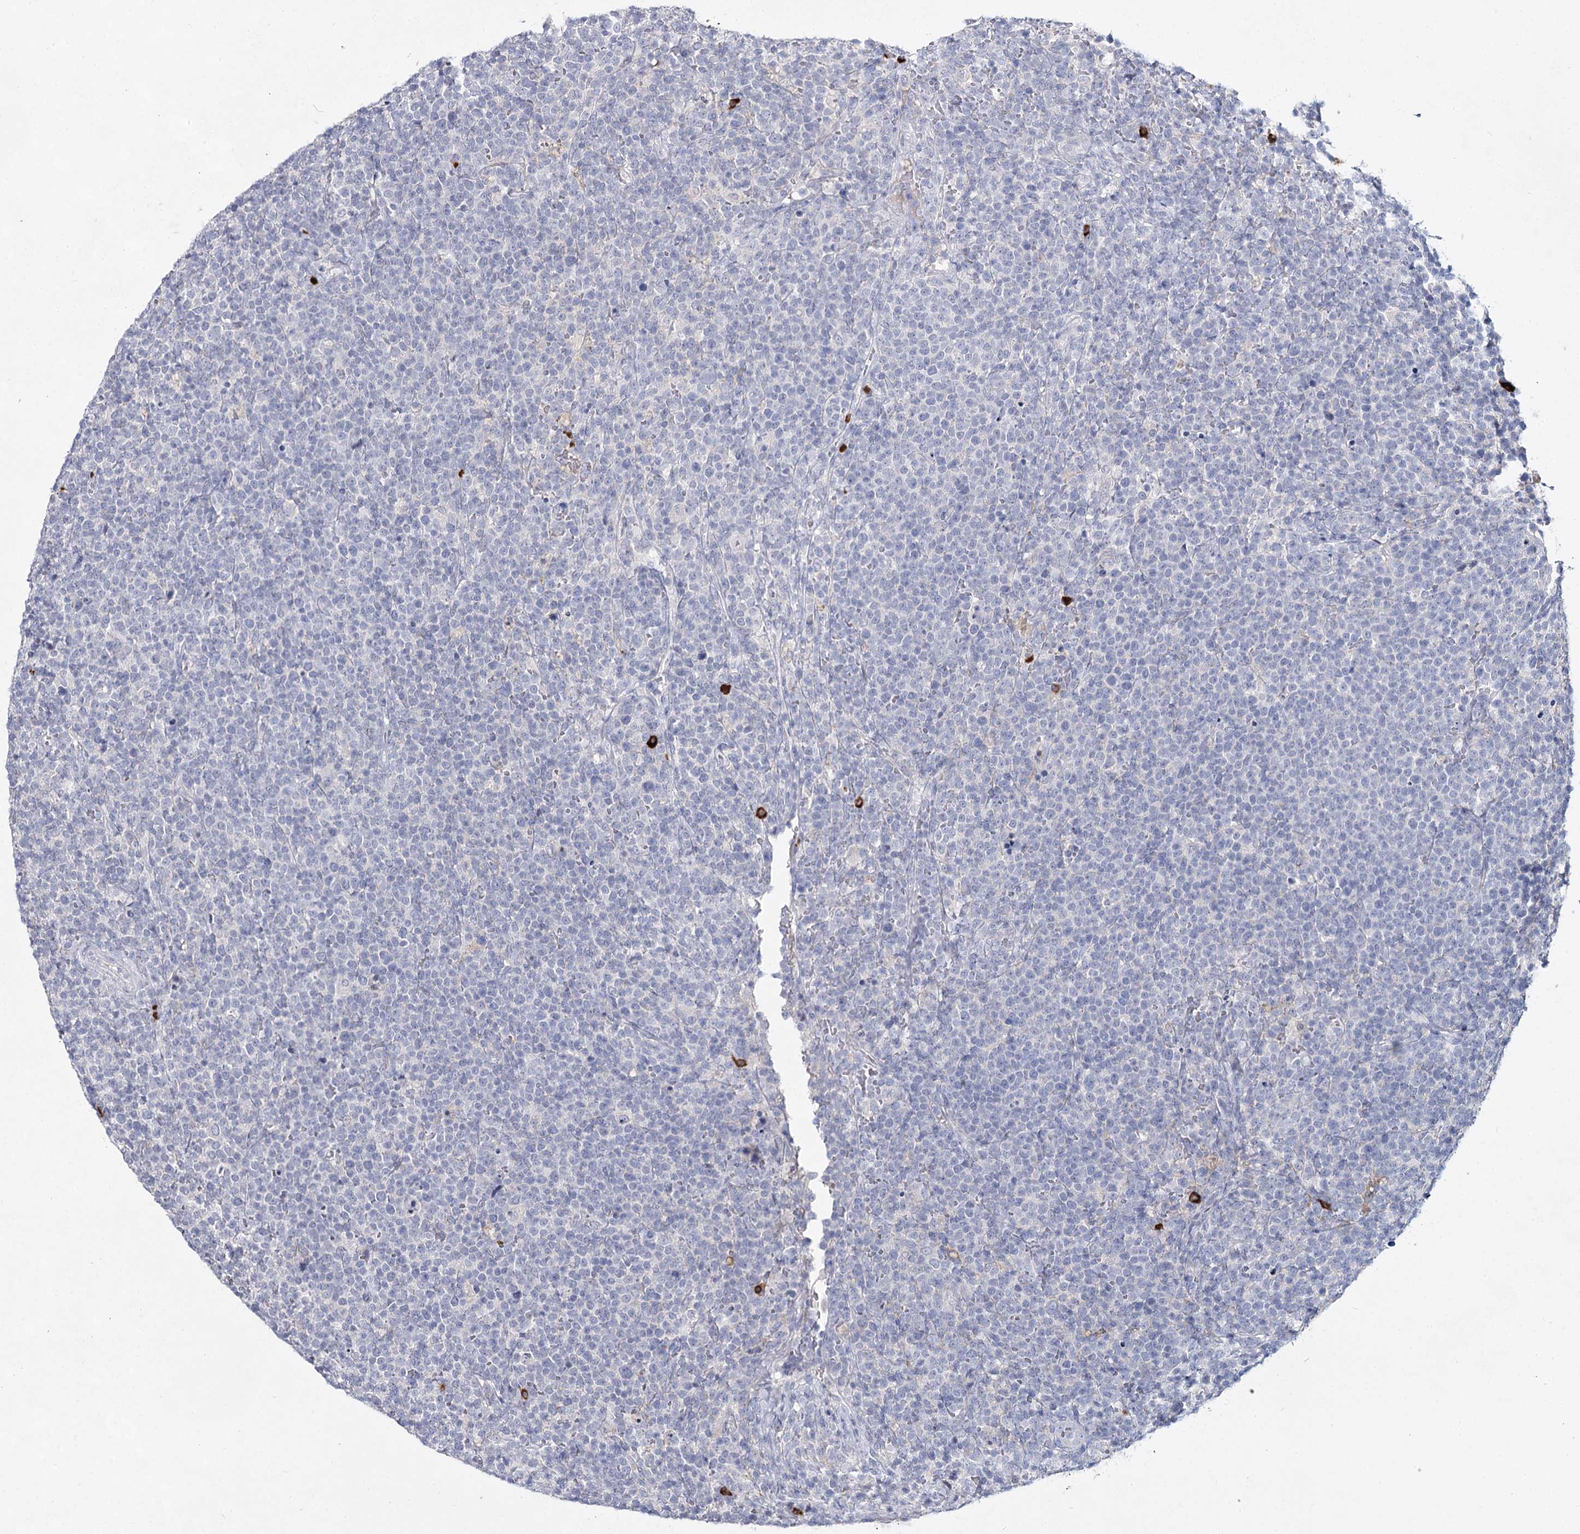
{"staining": {"intensity": "negative", "quantity": "none", "location": "none"}, "tissue": "lymphoma", "cell_type": "Tumor cells", "image_type": "cancer", "snomed": [{"axis": "morphology", "description": "Malignant lymphoma, non-Hodgkin's type, High grade"}, {"axis": "topography", "description": "Lymph node"}], "caption": "A high-resolution photomicrograph shows immunohistochemistry staining of malignant lymphoma, non-Hodgkin's type (high-grade), which reveals no significant positivity in tumor cells.", "gene": "CCDC73", "patient": {"sex": "male", "age": 61}}